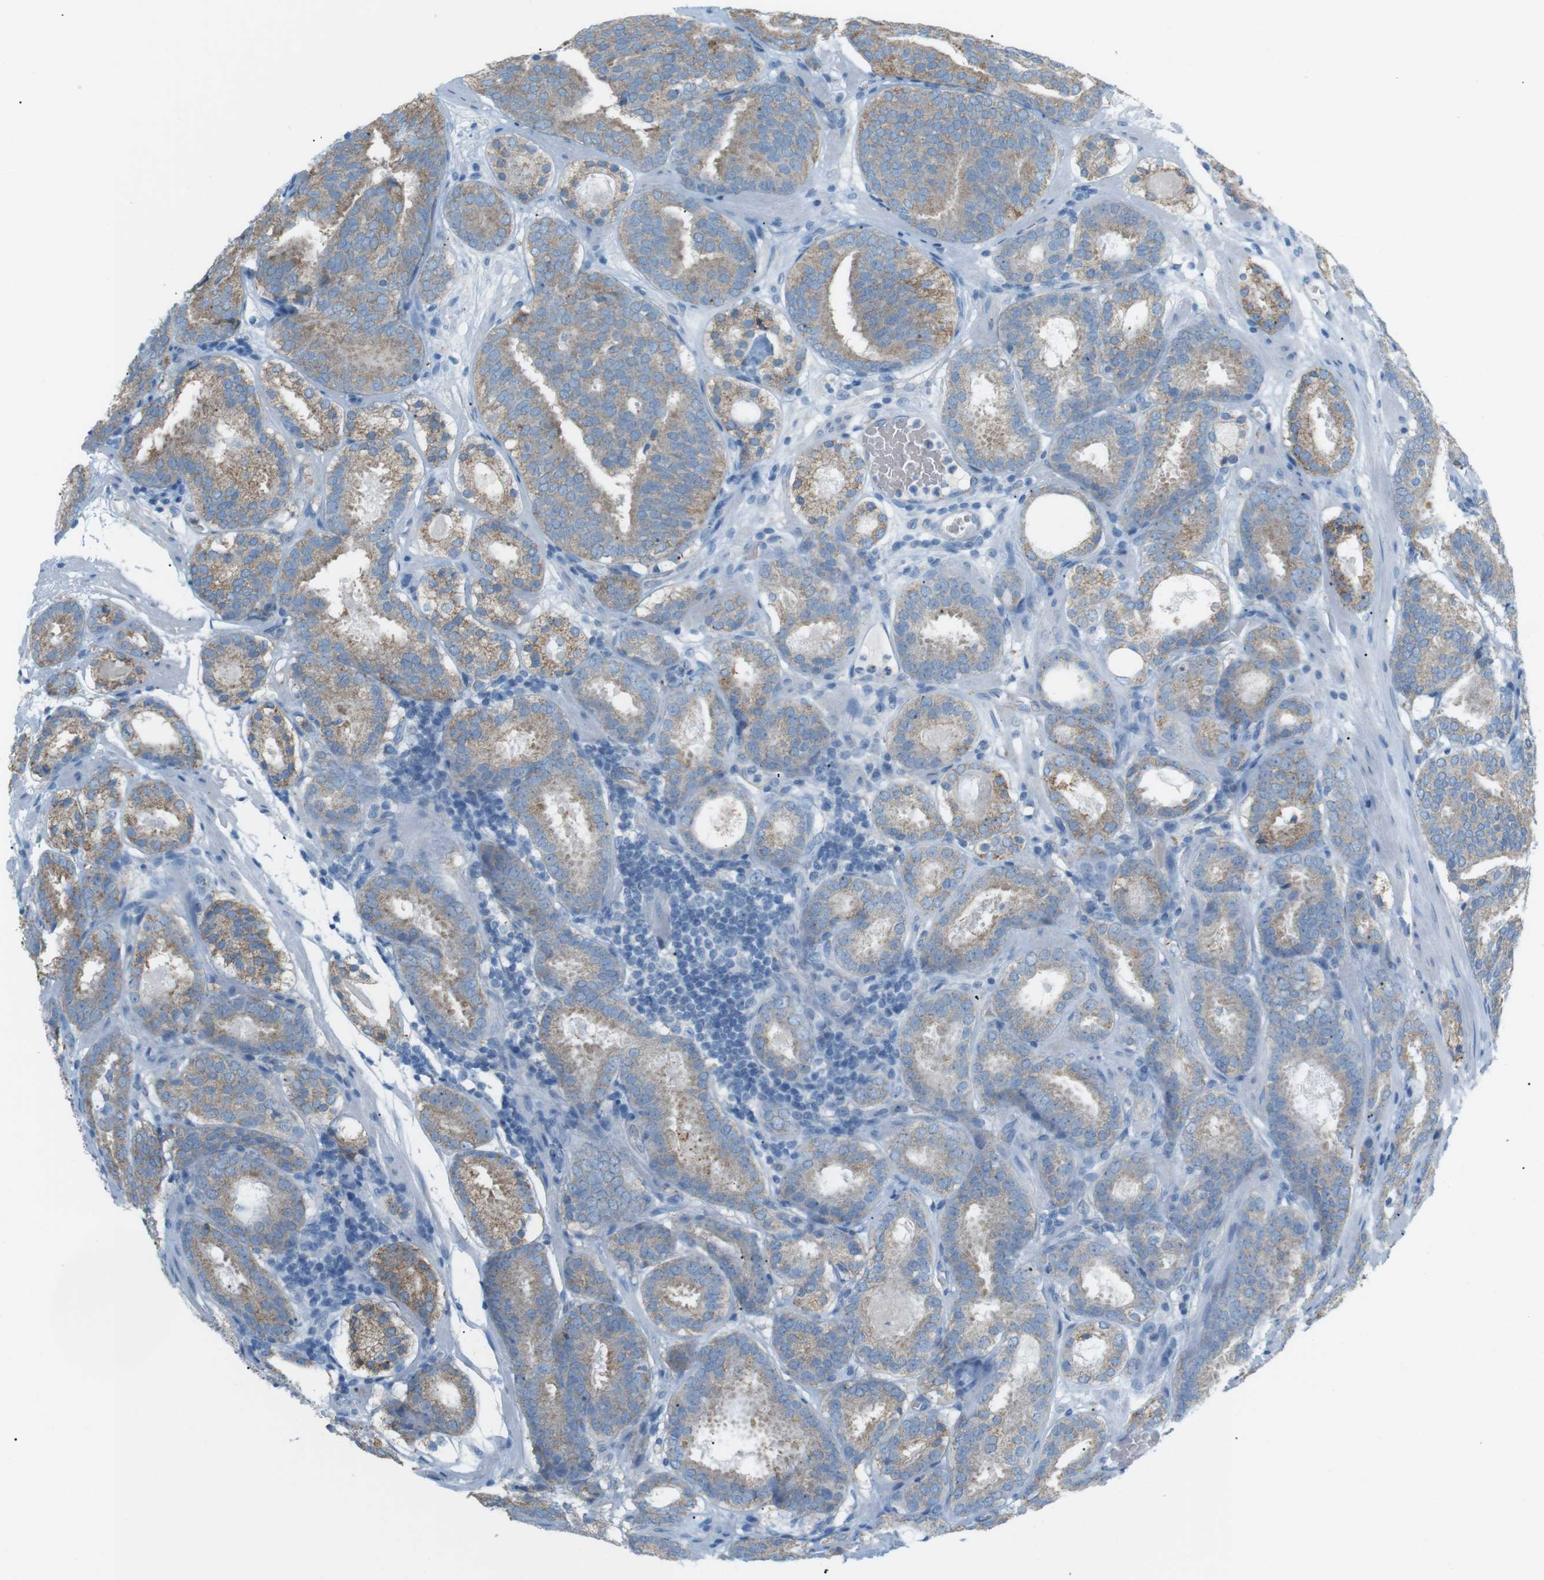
{"staining": {"intensity": "weak", "quantity": ">75%", "location": "cytoplasmic/membranous"}, "tissue": "prostate cancer", "cell_type": "Tumor cells", "image_type": "cancer", "snomed": [{"axis": "morphology", "description": "Adenocarcinoma, Low grade"}, {"axis": "topography", "description": "Prostate"}], "caption": "Weak cytoplasmic/membranous protein expression is present in approximately >75% of tumor cells in prostate cancer. (DAB (3,3'-diaminobenzidine) IHC, brown staining for protein, blue staining for nuclei).", "gene": "VAMP1", "patient": {"sex": "male", "age": 69}}